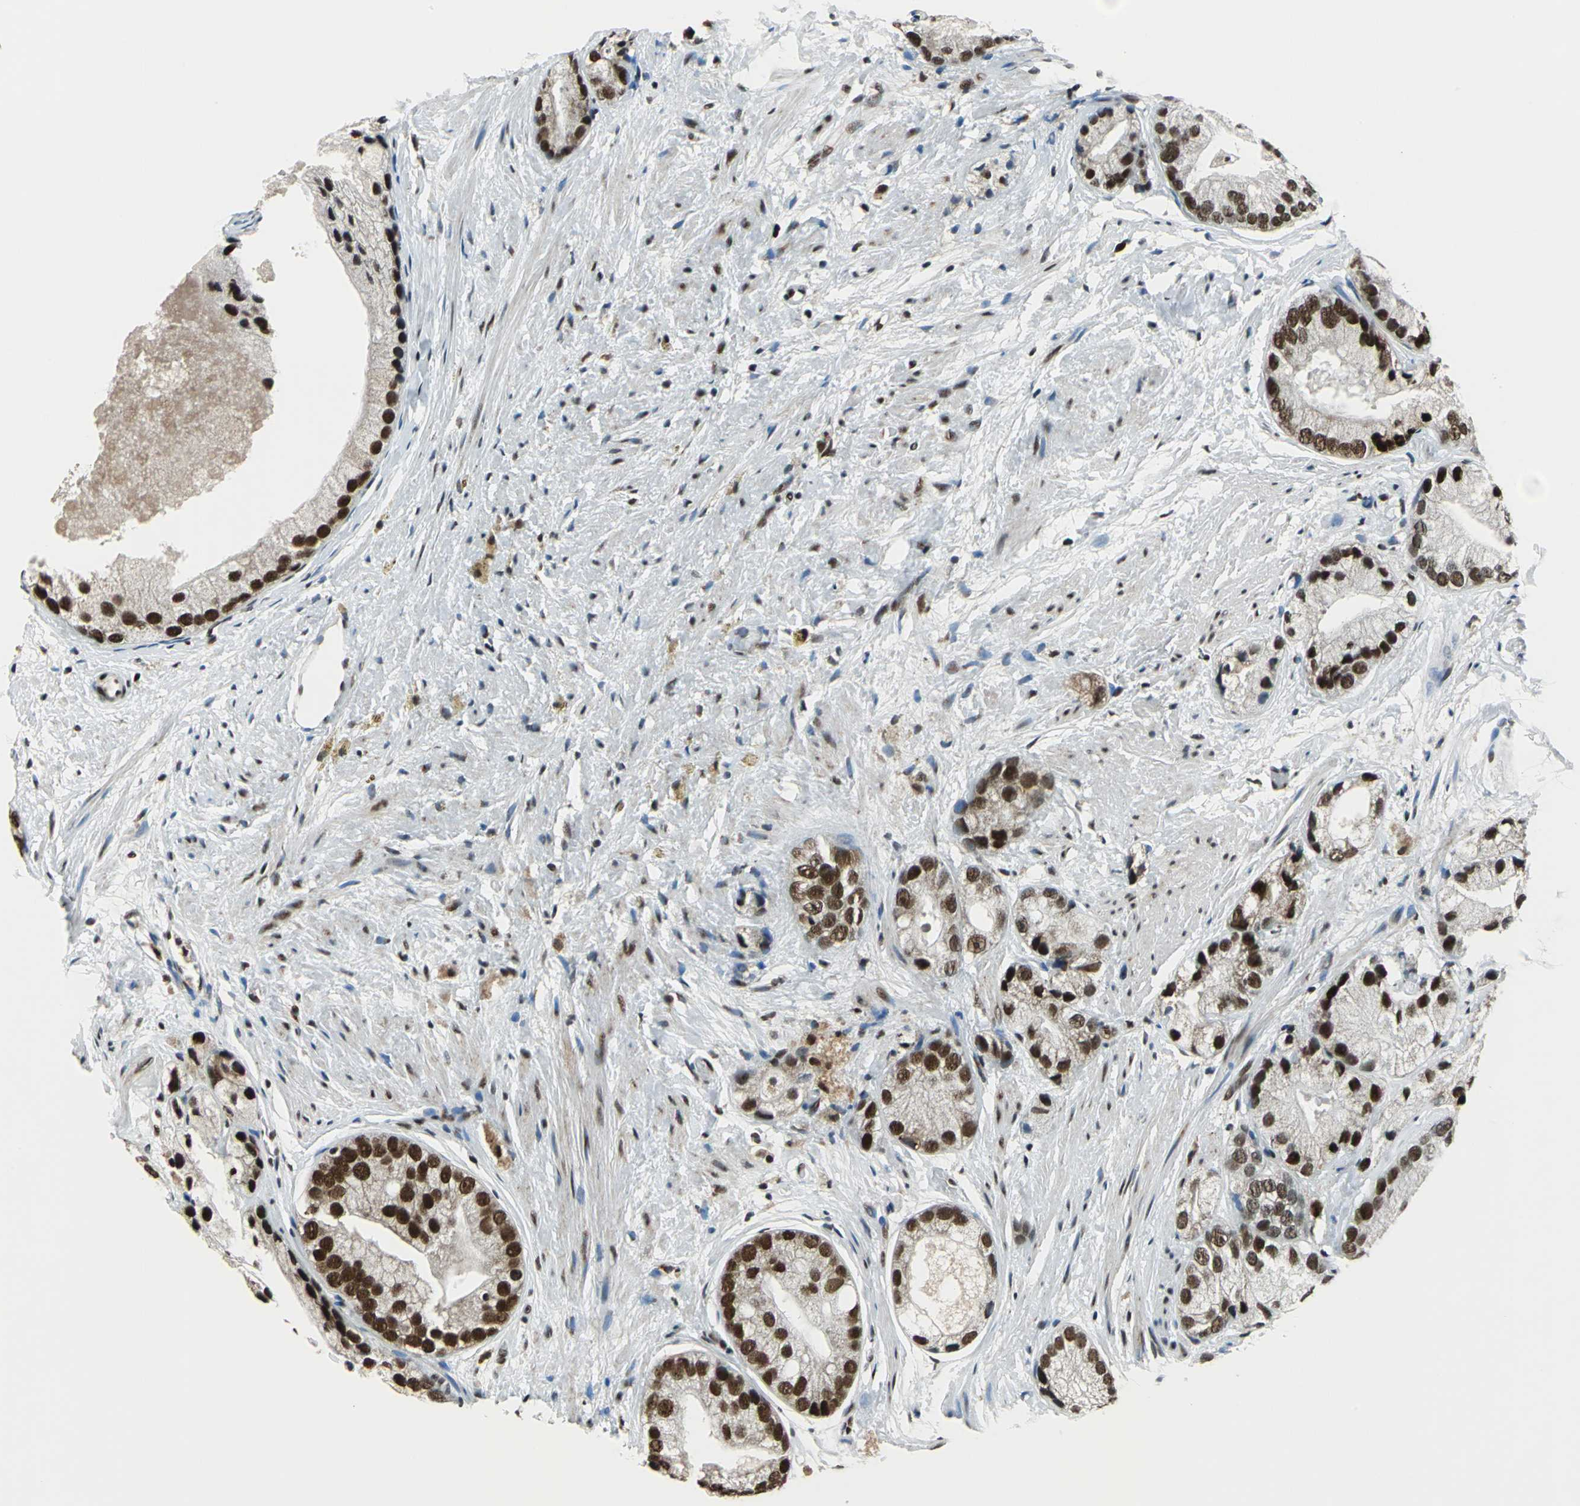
{"staining": {"intensity": "strong", "quantity": ">75%", "location": "nuclear"}, "tissue": "prostate cancer", "cell_type": "Tumor cells", "image_type": "cancer", "snomed": [{"axis": "morphology", "description": "Adenocarcinoma, Low grade"}, {"axis": "topography", "description": "Prostate"}], "caption": "Prostate cancer (adenocarcinoma (low-grade)) stained with a protein marker demonstrates strong staining in tumor cells.", "gene": "BCLAF1", "patient": {"sex": "male", "age": 69}}